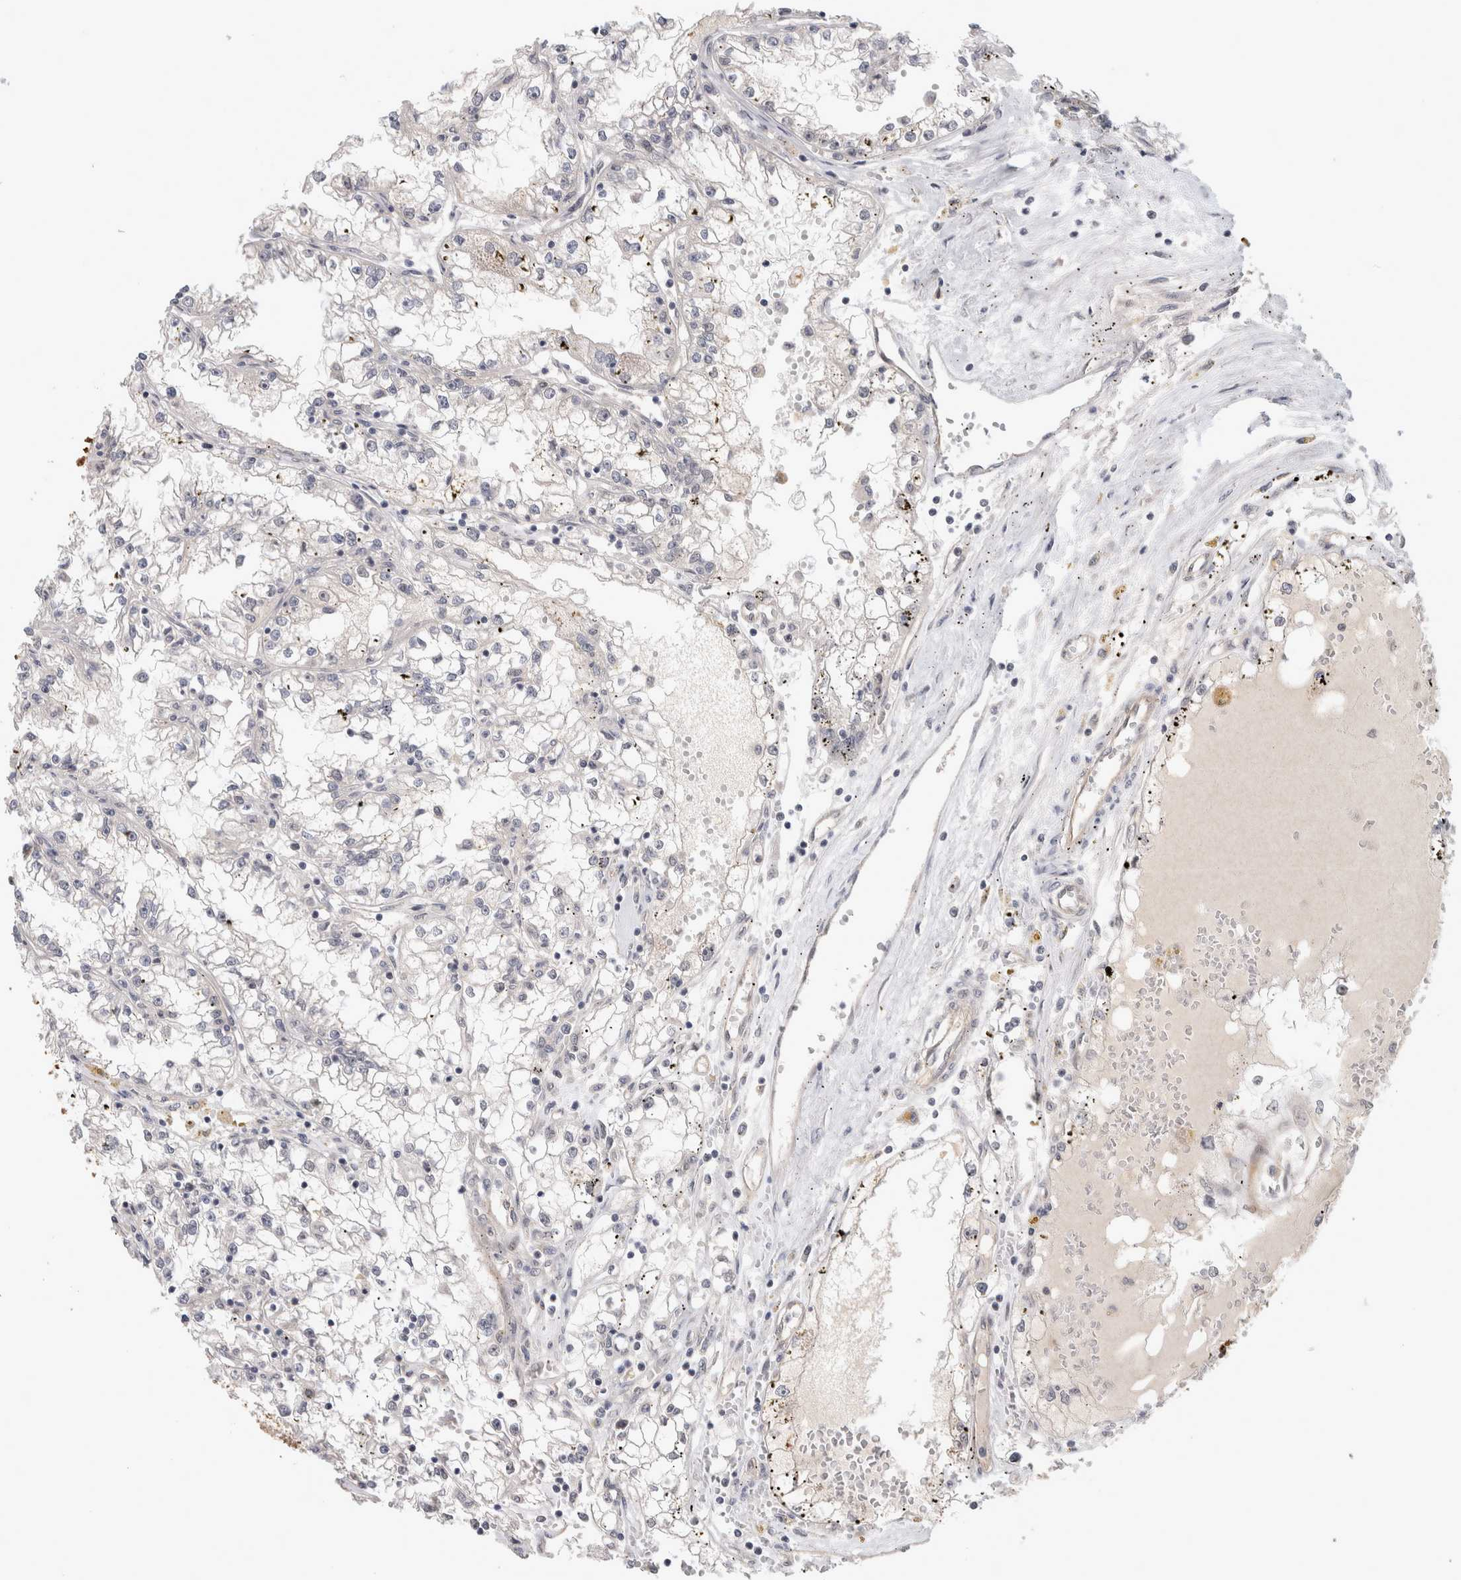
{"staining": {"intensity": "negative", "quantity": "none", "location": "none"}, "tissue": "renal cancer", "cell_type": "Tumor cells", "image_type": "cancer", "snomed": [{"axis": "morphology", "description": "Adenocarcinoma, NOS"}, {"axis": "topography", "description": "Kidney"}], "caption": "Adenocarcinoma (renal) was stained to show a protein in brown. There is no significant expression in tumor cells.", "gene": "CRISPLD1", "patient": {"sex": "male", "age": 56}}